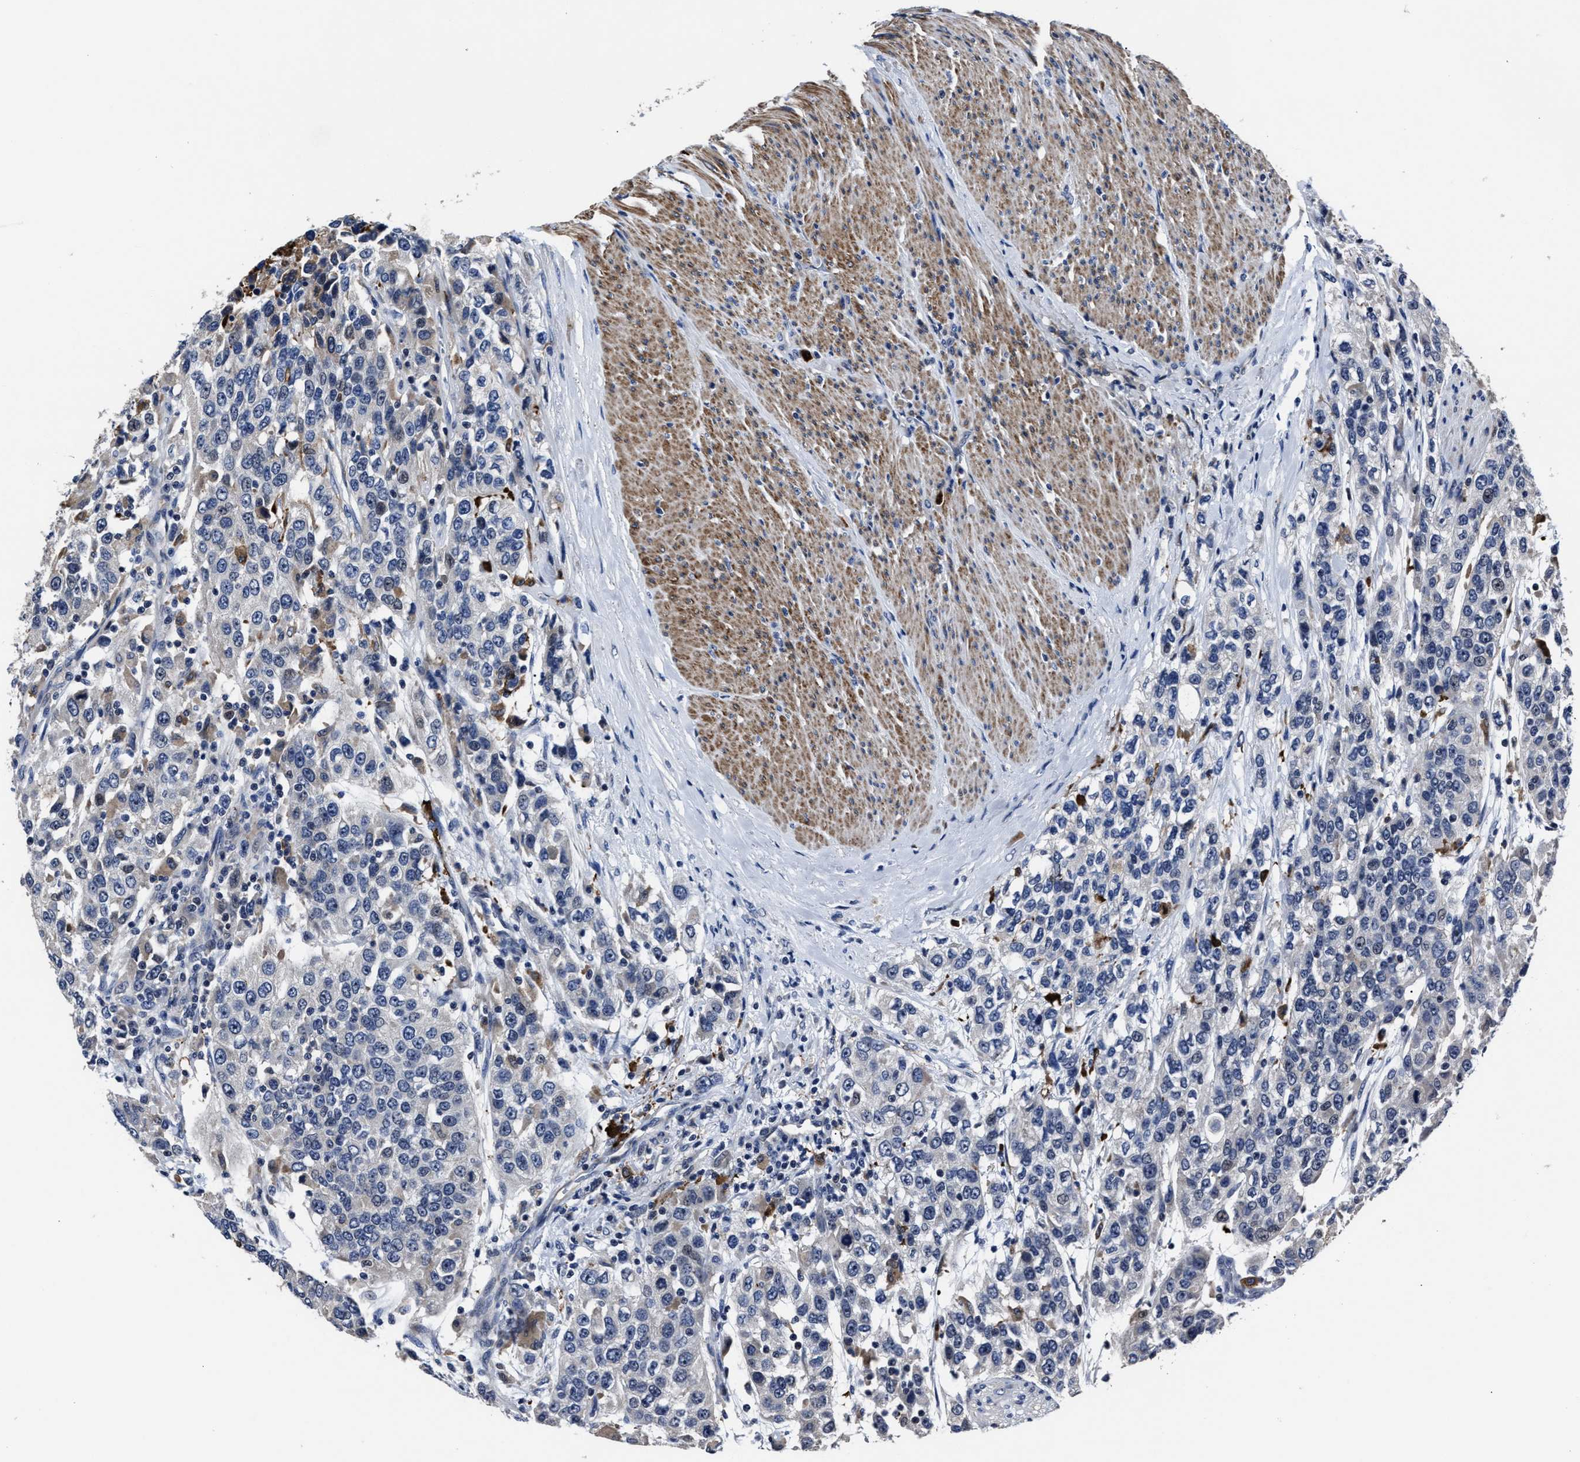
{"staining": {"intensity": "negative", "quantity": "none", "location": "none"}, "tissue": "urothelial cancer", "cell_type": "Tumor cells", "image_type": "cancer", "snomed": [{"axis": "morphology", "description": "Urothelial carcinoma, High grade"}, {"axis": "topography", "description": "Urinary bladder"}], "caption": "Human urothelial cancer stained for a protein using immunohistochemistry (IHC) shows no expression in tumor cells.", "gene": "RSBN1L", "patient": {"sex": "female", "age": 80}}